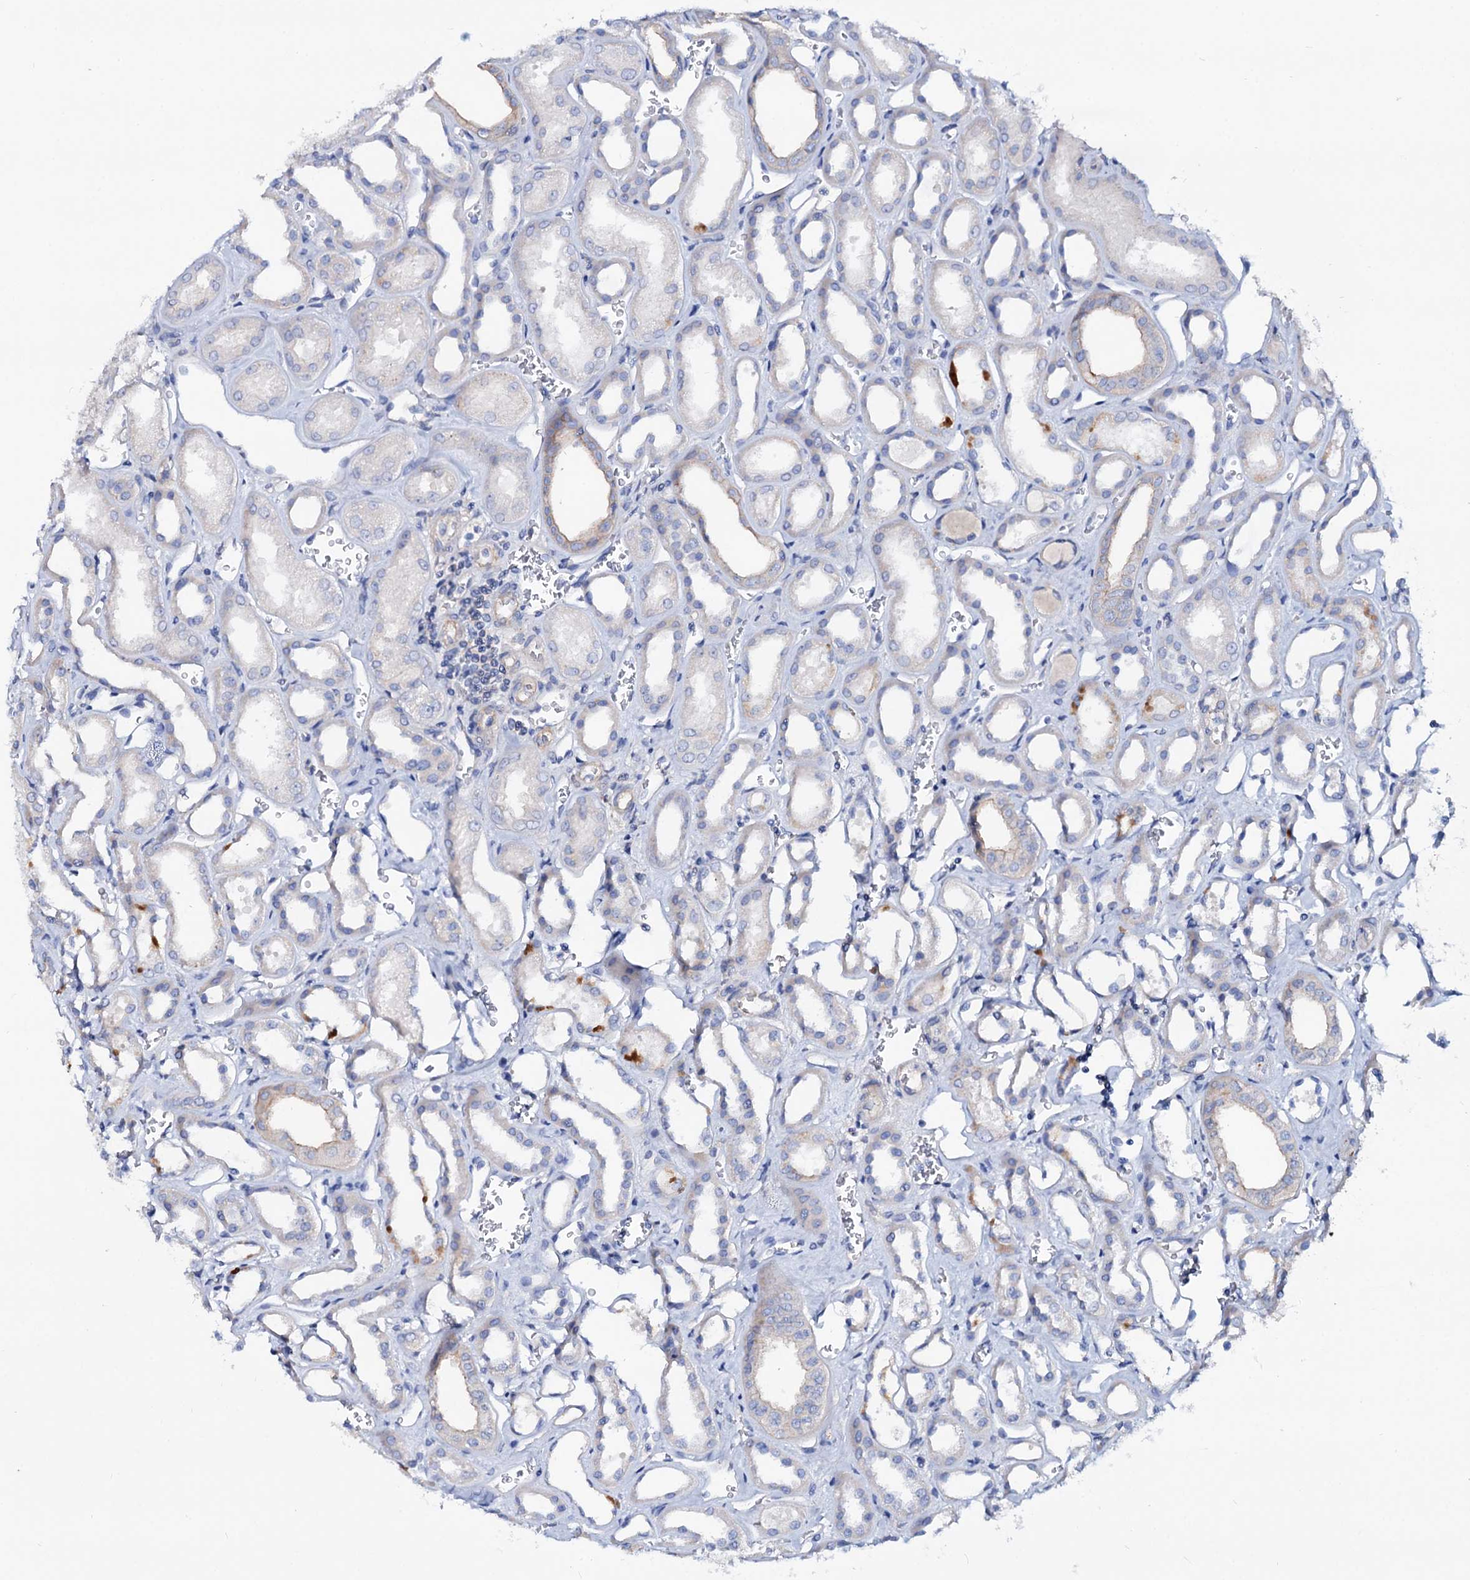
{"staining": {"intensity": "negative", "quantity": "none", "location": "none"}, "tissue": "kidney", "cell_type": "Cells in glomeruli", "image_type": "normal", "snomed": [{"axis": "morphology", "description": "Normal tissue, NOS"}, {"axis": "morphology", "description": "Adenocarcinoma, NOS"}, {"axis": "topography", "description": "Kidney"}], "caption": "Immunohistochemical staining of unremarkable human kidney shows no significant positivity in cells in glomeruli. (Brightfield microscopy of DAB (3,3'-diaminobenzidine) immunohistochemistry (IHC) at high magnification).", "gene": "DYDC2", "patient": {"sex": "female", "age": 68}}